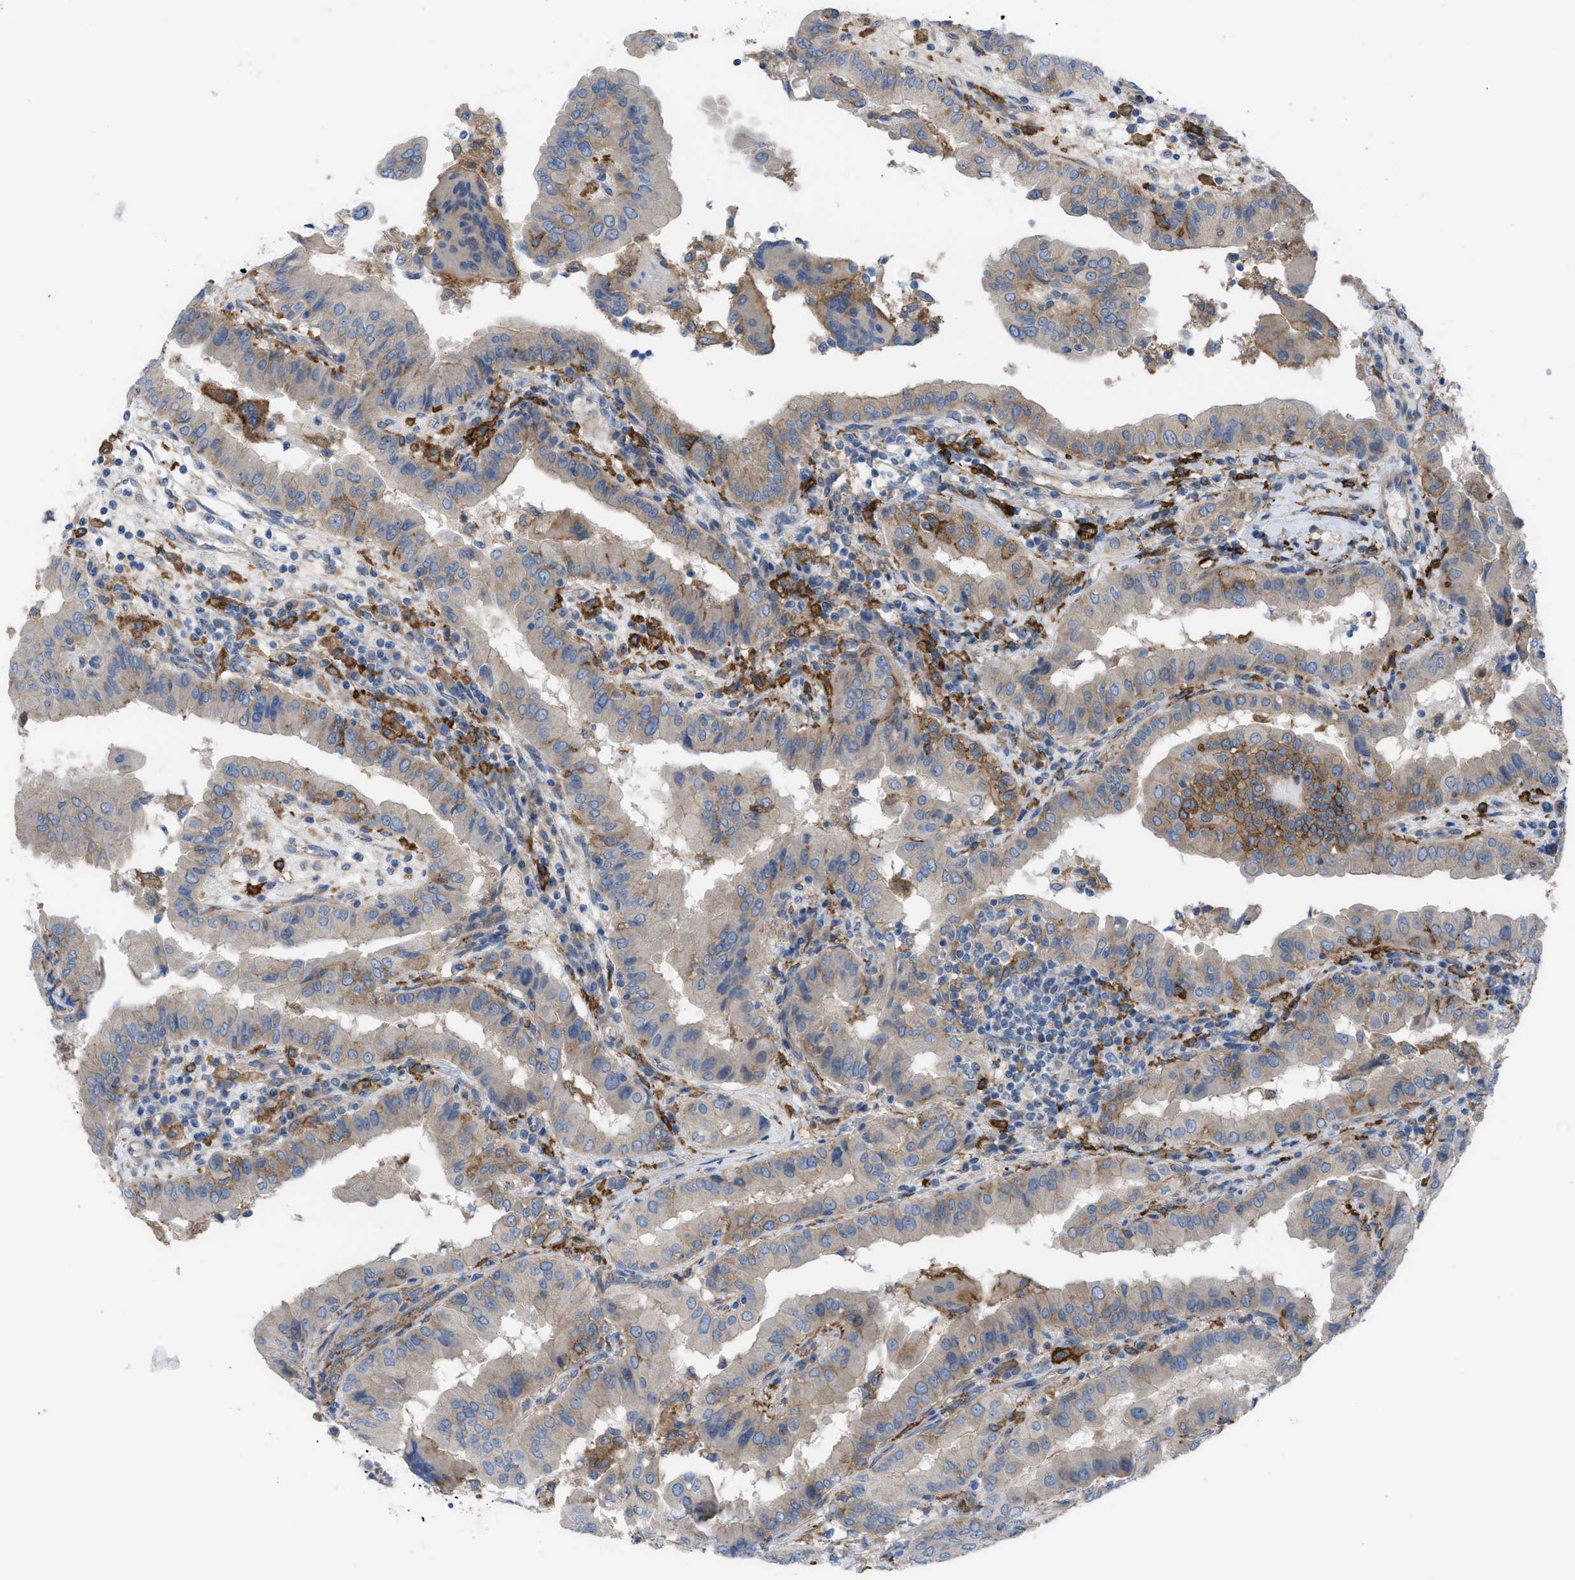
{"staining": {"intensity": "weak", "quantity": ">75%", "location": "cytoplasmic/membranous"}, "tissue": "thyroid cancer", "cell_type": "Tumor cells", "image_type": "cancer", "snomed": [{"axis": "morphology", "description": "Papillary adenocarcinoma, NOS"}, {"axis": "topography", "description": "Thyroid gland"}], "caption": "Immunohistochemical staining of thyroid cancer (papillary adenocarcinoma) demonstrates weak cytoplasmic/membranous protein positivity in about >75% of tumor cells. The staining was performed using DAB (3,3'-diaminobenzidine) to visualize the protein expression in brown, while the nuclei were stained in blue with hematoxylin (Magnification: 20x).", "gene": "EGFR", "patient": {"sex": "male", "age": 33}}